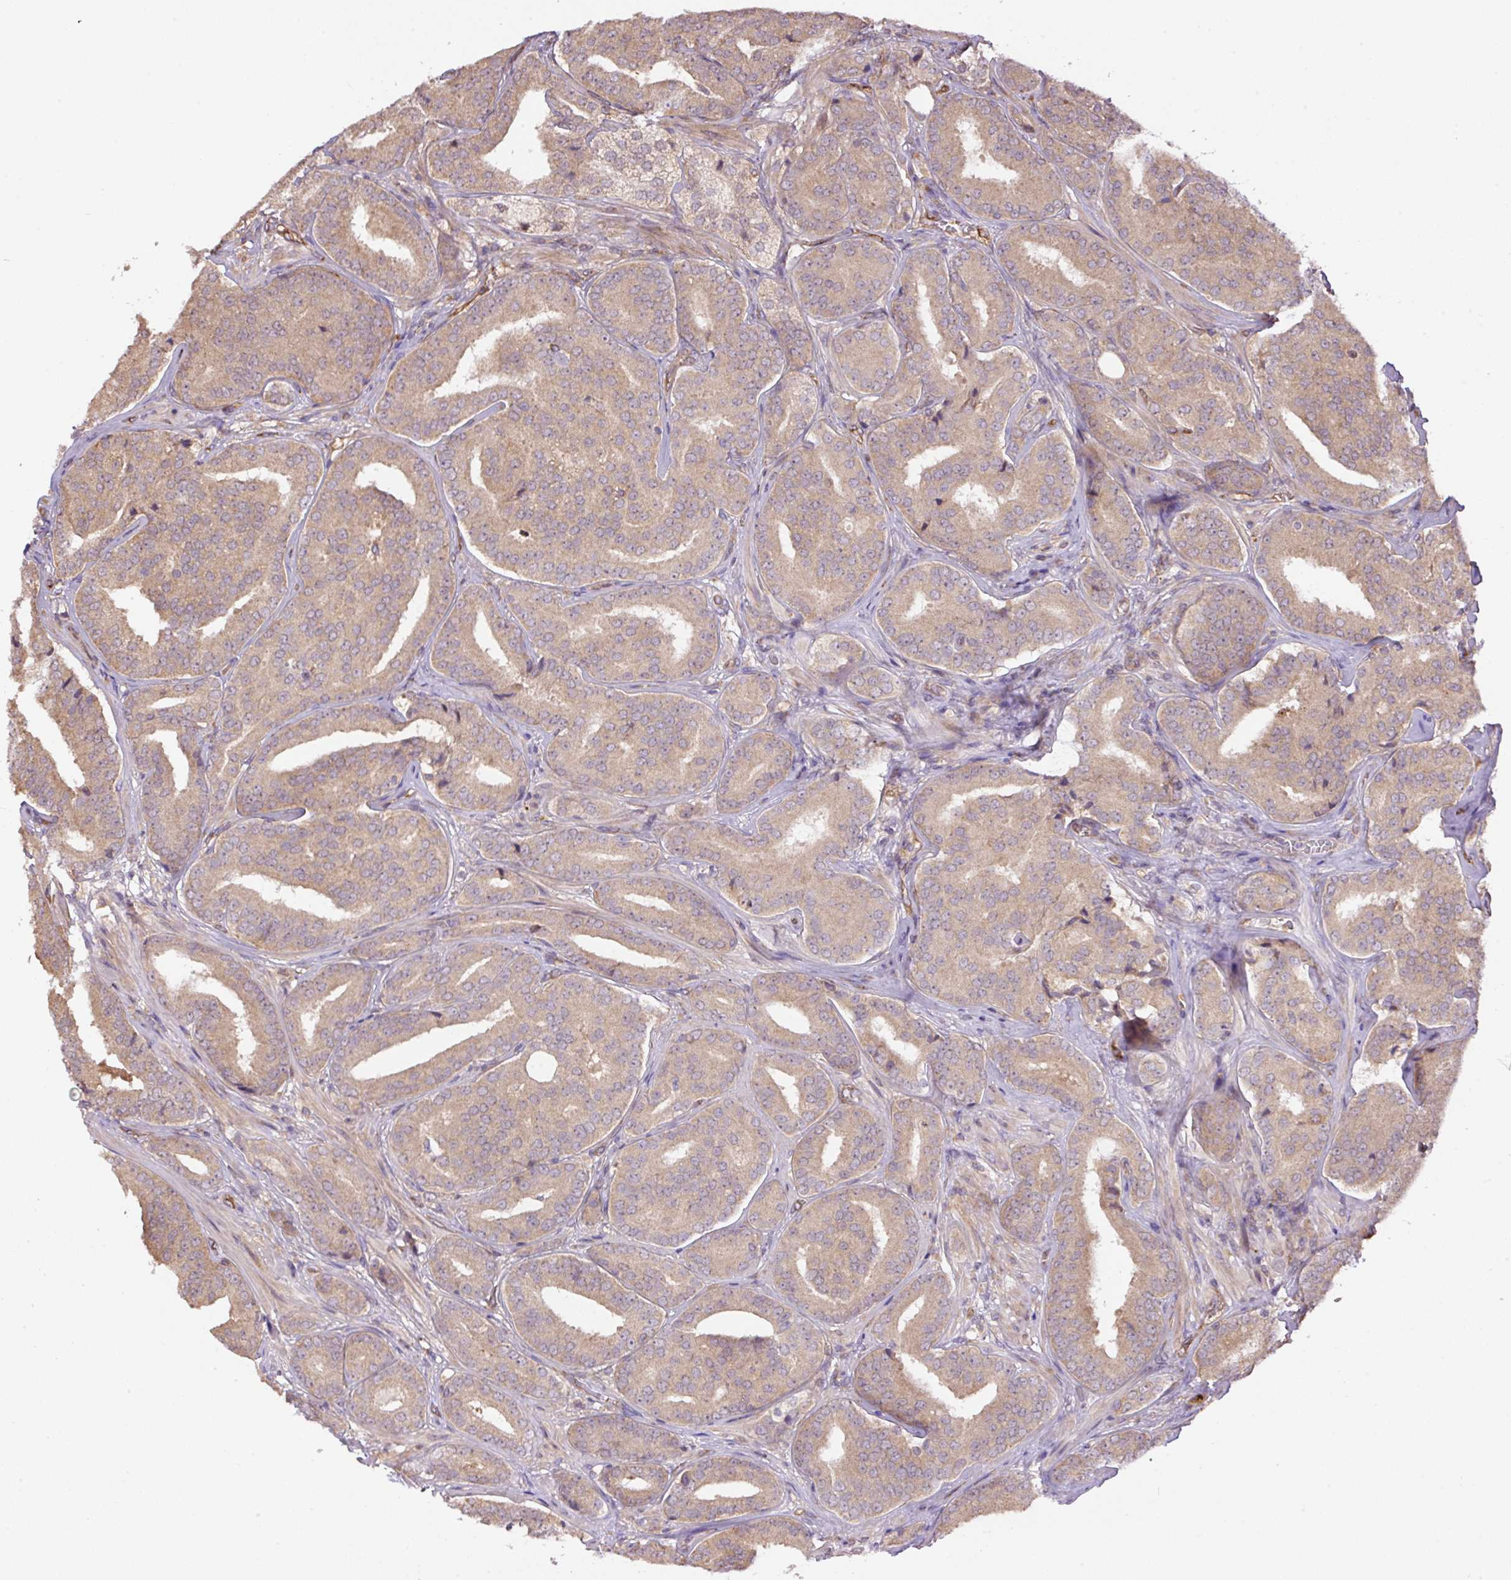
{"staining": {"intensity": "moderate", "quantity": ">75%", "location": "cytoplasmic/membranous"}, "tissue": "prostate cancer", "cell_type": "Tumor cells", "image_type": "cancer", "snomed": [{"axis": "morphology", "description": "Adenocarcinoma, High grade"}, {"axis": "topography", "description": "Prostate"}], "caption": "Immunohistochemical staining of adenocarcinoma (high-grade) (prostate) reveals medium levels of moderate cytoplasmic/membranous protein positivity in approximately >75% of tumor cells. The staining is performed using DAB (3,3'-diaminobenzidine) brown chromogen to label protein expression. The nuclei are counter-stained blue using hematoxylin.", "gene": "PPME1", "patient": {"sex": "male", "age": 63}}